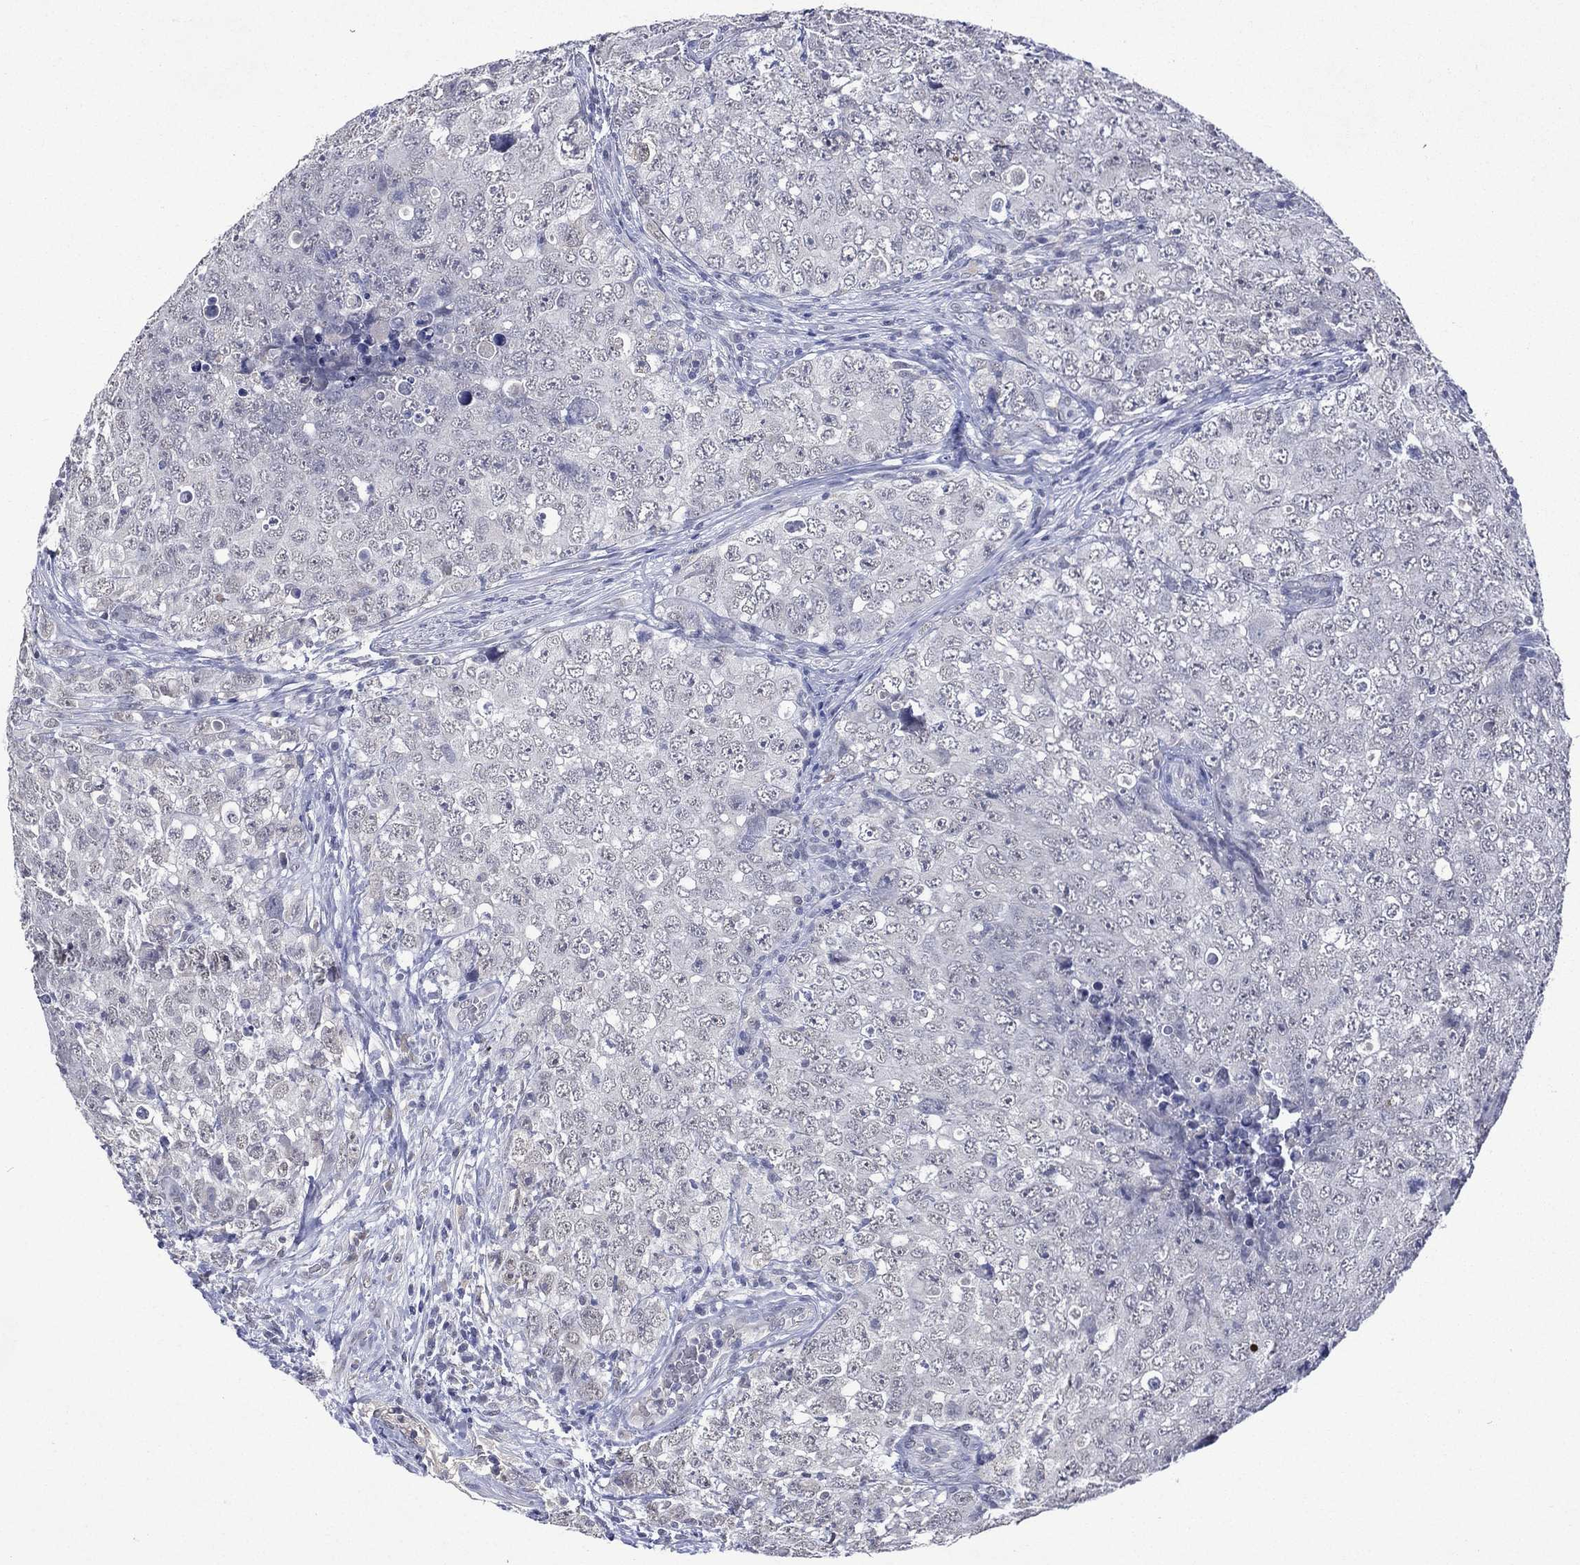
{"staining": {"intensity": "negative", "quantity": "none", "location": "none"}, "tissue": "testis cancer", "cell_type": "Tumor cells", "image_type": "cancer", "snomed": [{"axis": "morphology", "description": "Seminoma, NOS"}, {"axis": "topography", "description": "Testis"}], "caption": "Immunohistochemical staining of testis cancer (seminoma) shows no significant expression in tumor cells.", "gene": "ASB10", "patient": {"sex": "male", "age": 34}}